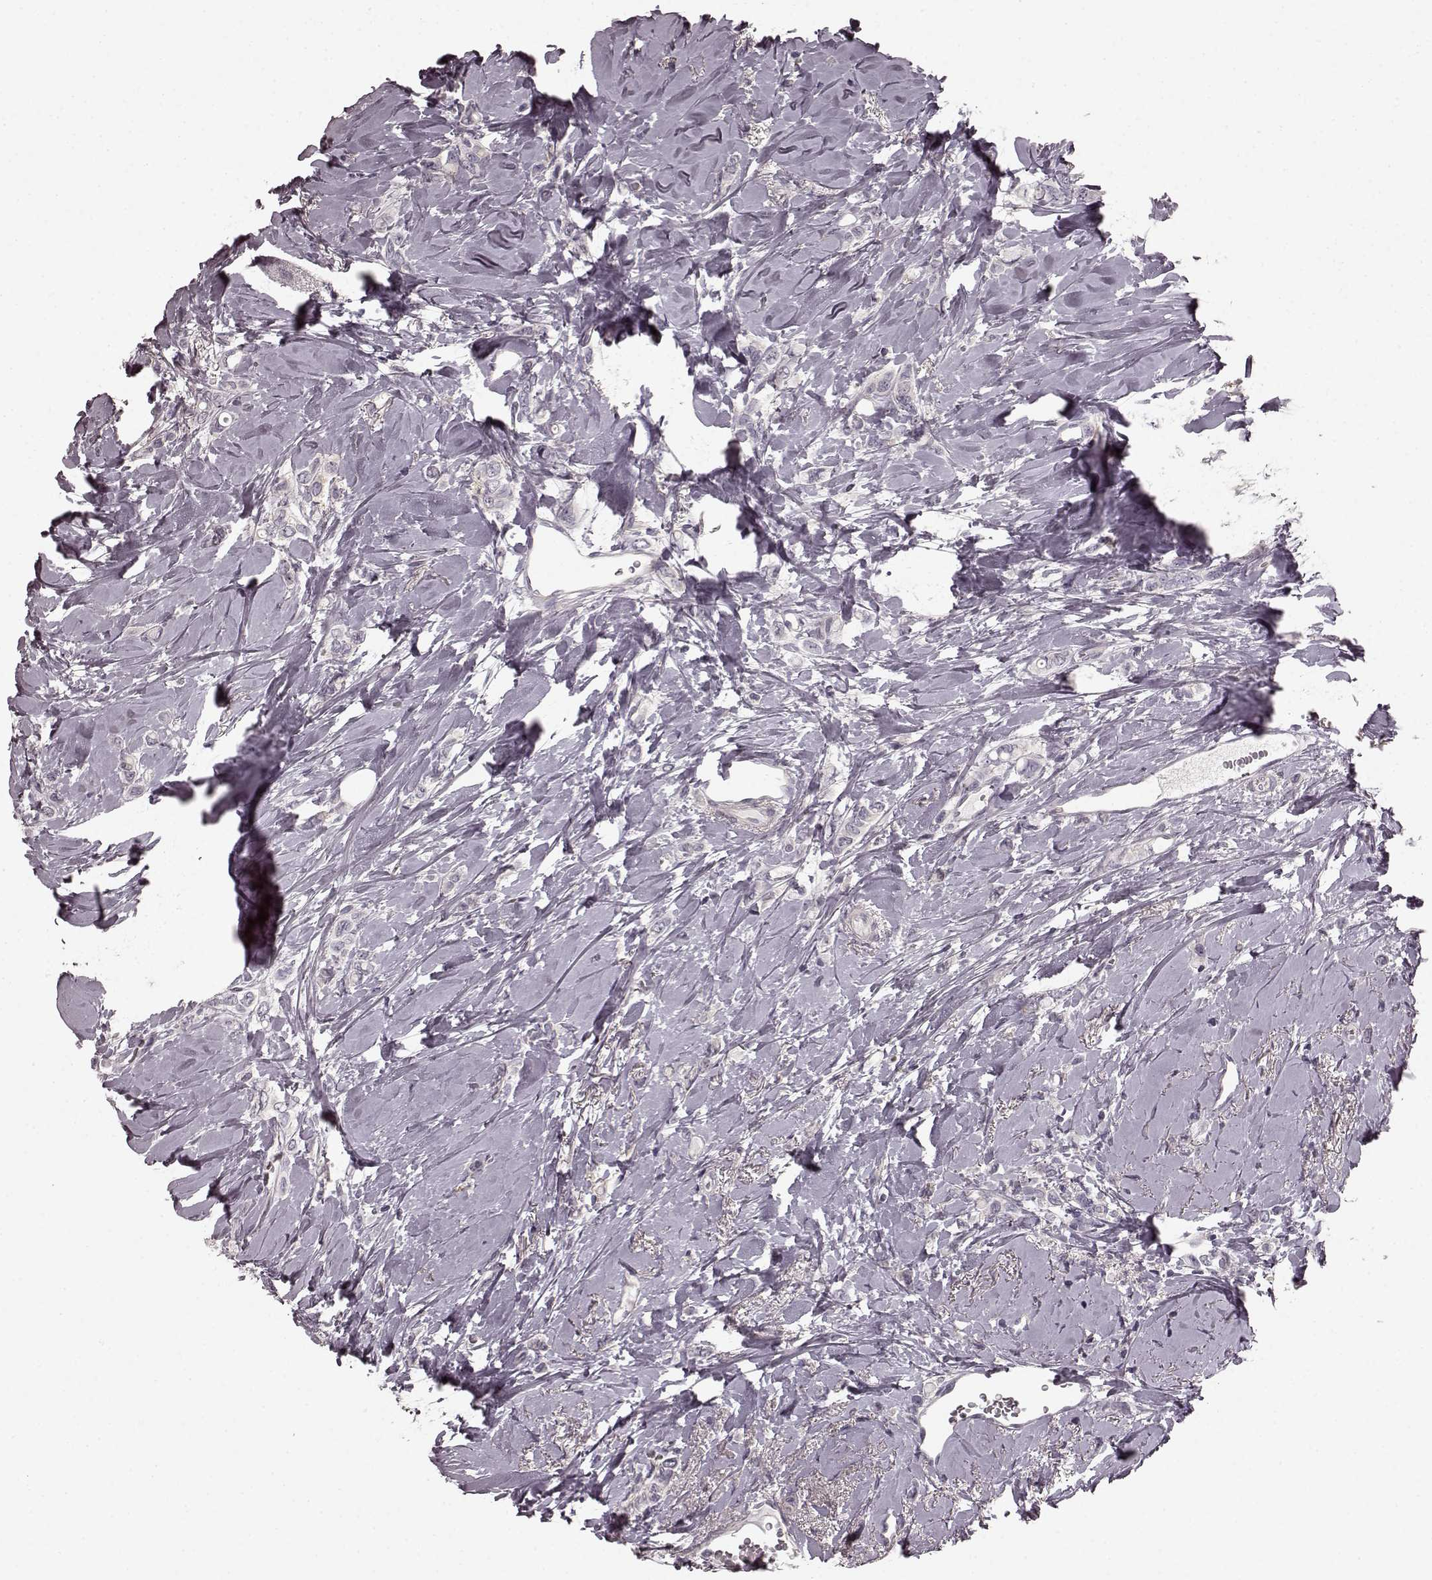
{"staining": {"intensity": "negative", "quantity": "none", "location": "none"}, "tissue": "breast cancer", "cell_type": "Tumor cells", "image_type": "cancer", "snomed": [{"axis": "morphology", "description": "Lobular carcinoma"}, {"axis": "topography", "description": "Breast"}], "caption": "A histopathology image of lobular carcinoma (breast) stained for a protein displays no brown staining in tumor cells.", "gene": "PRKCE", "patient": {"sex": "female", "age": 66}}